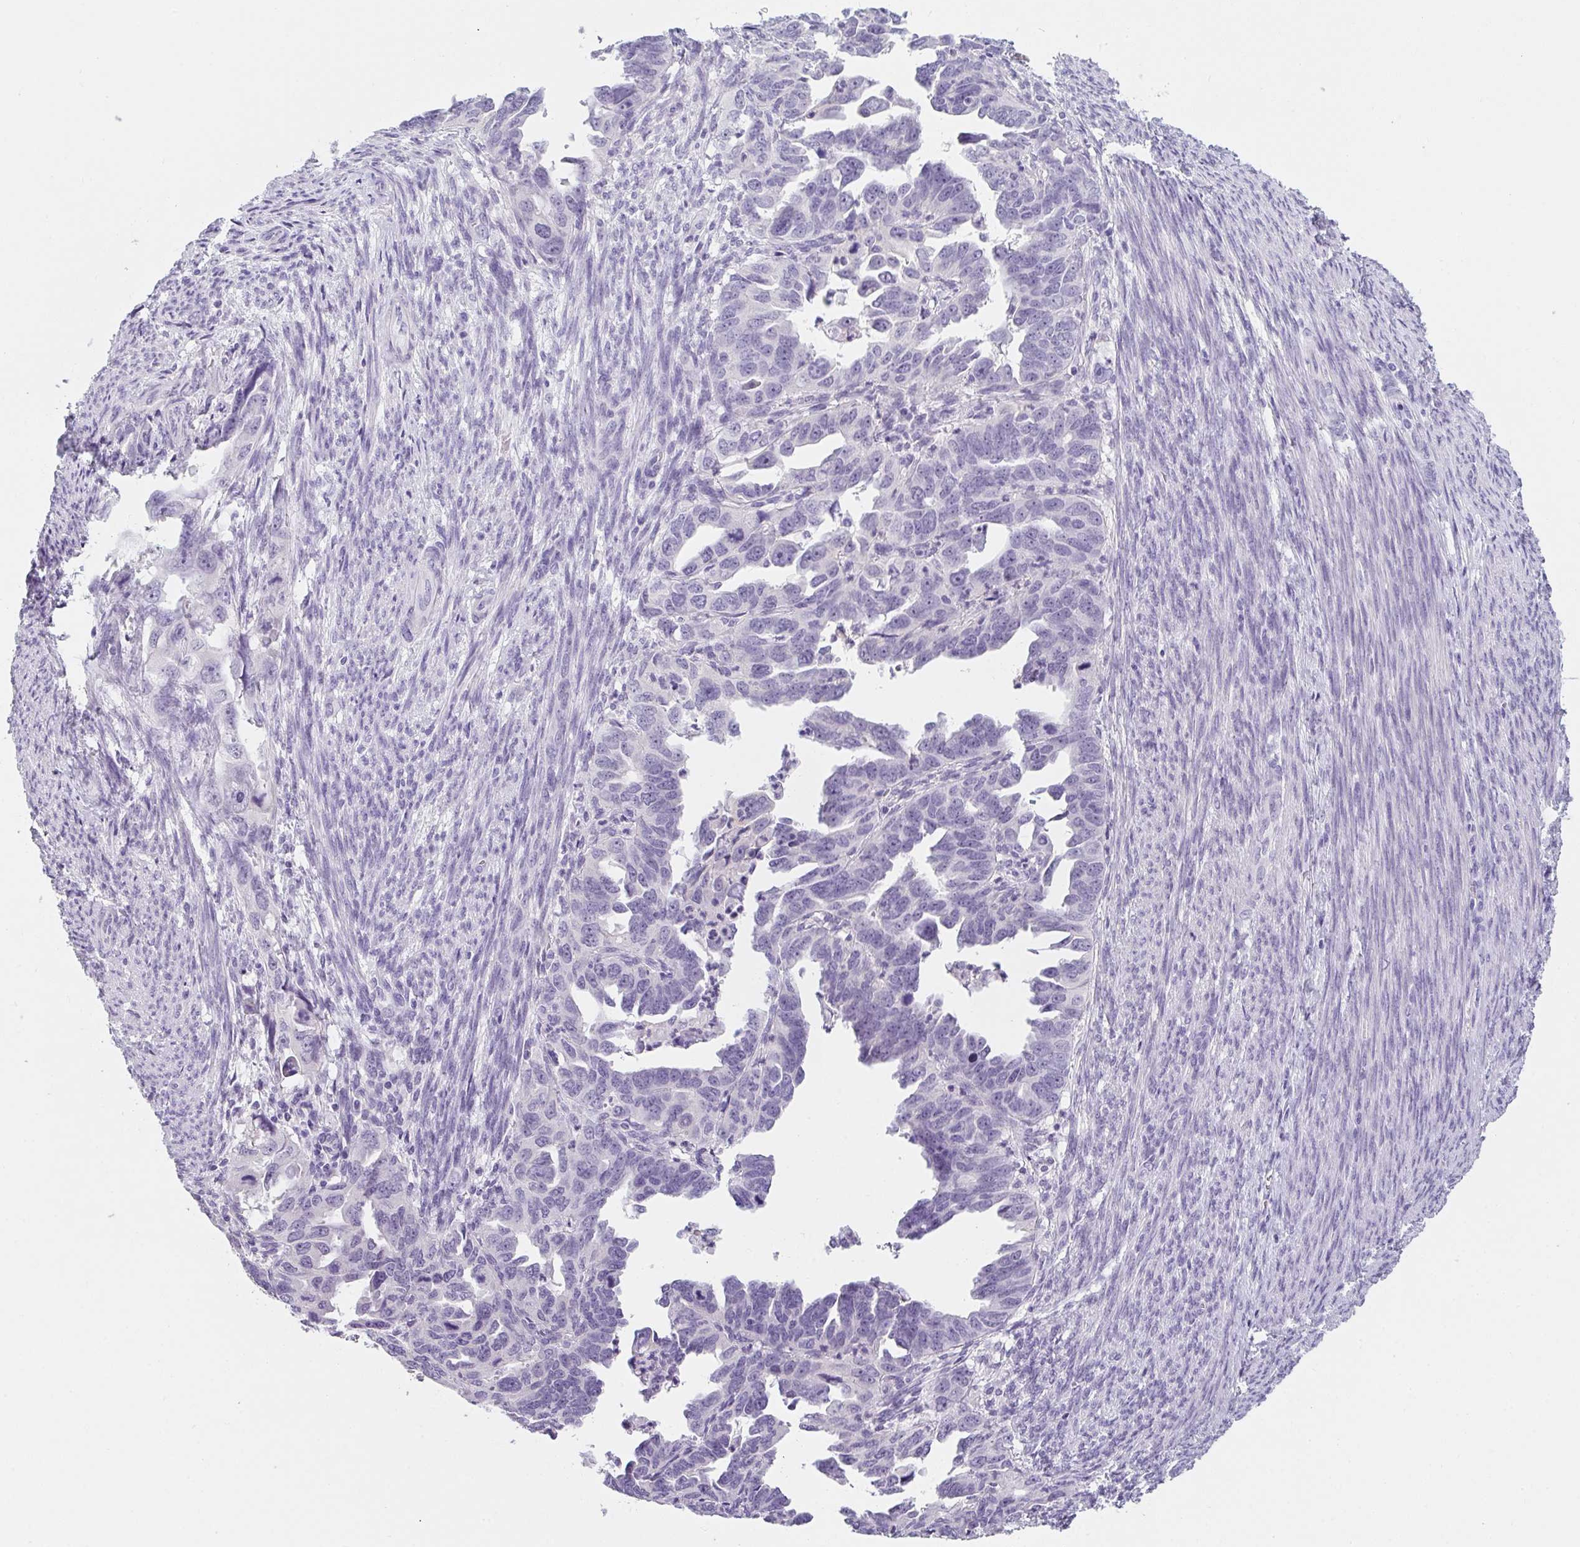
{"staining": {"intensity": "negative", "quantity": "none", "location": "none"}, "tissue": "endometrial cancer", "cell_type": "Tumor cells", "image_type": "cancer", "snomed": [{"axis": "morphology", "description": "Adenocarcinoma, NOS"}, {"axis": "topography", "description": "Endometrium"}], "caption": "DAB immunohistochemical staining of endometrial cancer (adenocarcinoma) exhibits no significant positivity in tumor cells.", "gene": "C1QTNF8", "patient": {"sex": "female", "age": 65}}